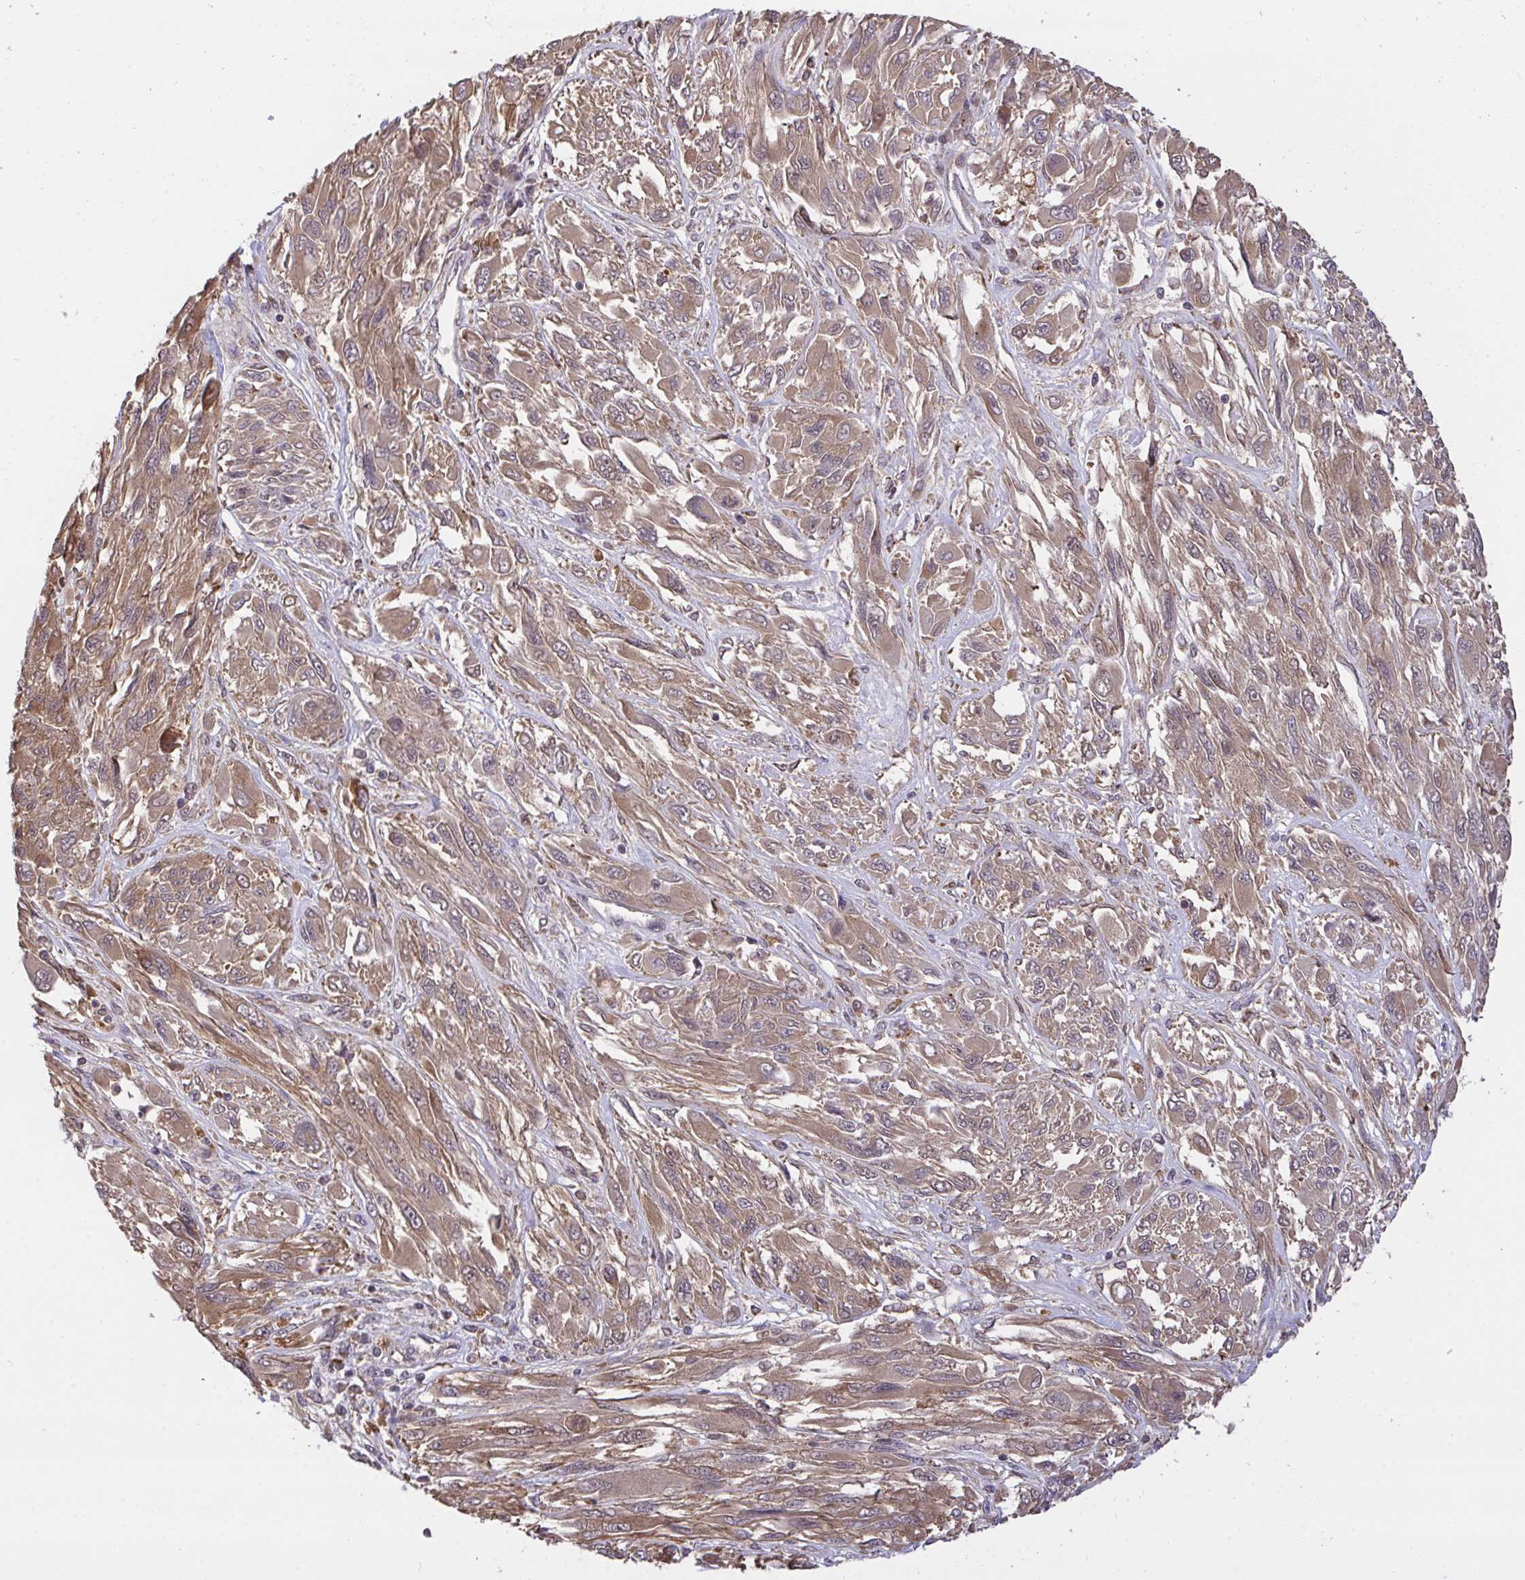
{"staining": {"intensity": "moderate", "quantity": ">75%", "location": "cytoplasmic/membranous"}, "tissue": "melanoma", "cell_type": "Tumor cells", "image_type": "cancer", "snomed": [{"axis": "morphology", "description": "Malignant melanoma, NOS"}, {"axis": "topography", "description": "Skin"}], "caption": "Immunohistochemistry (IHC) image of human malignant melanoma stained for a protein (brown), which displays medium levels of moderate cytoplasmic/membranous expression in approximately >75% of tumor cells.", "gene": "C12orf57", "patient": {"sex": "female", "age": 91}}